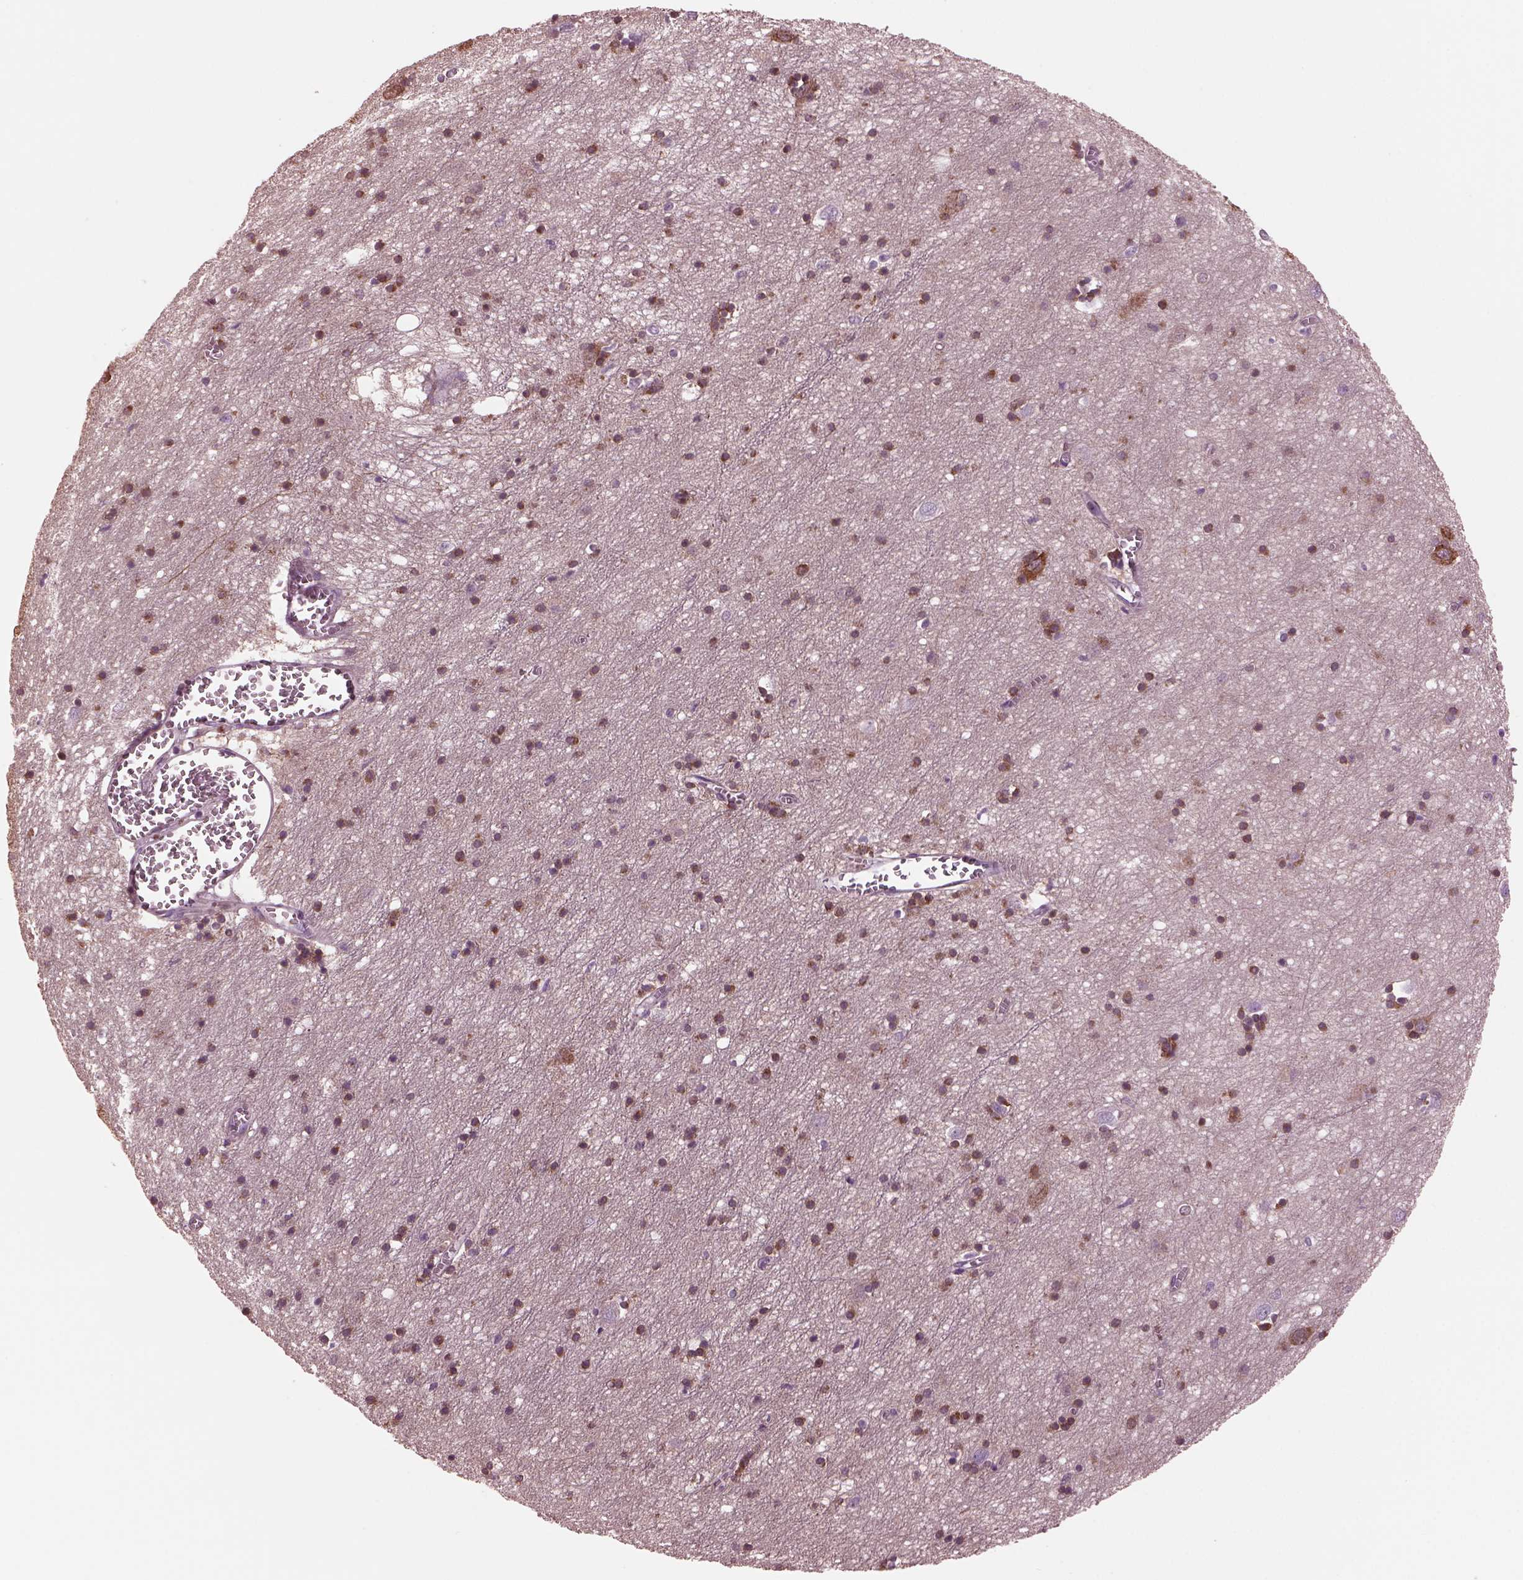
{"staining": {"intensity": "negative", "quantity": "none", "location": "none"}, "tissue": "cerebral cortex", "cell_type": "Endothelial cells", "image_type": "normal", "snomed": [{"axis": "morphology", "description": "Normal tissue, NOS"}, {"axis": "topography", "description": "Cerebral cortex"}], "caption": "DAB immunohistochemical staining of benign cerebral cortex displays no significant expression in endothelial cells. (DAB immunohistochemistry with hematoxylin counter stain).", "gene": "GDF11", "patient": {"sex": "male", "age": 70}}